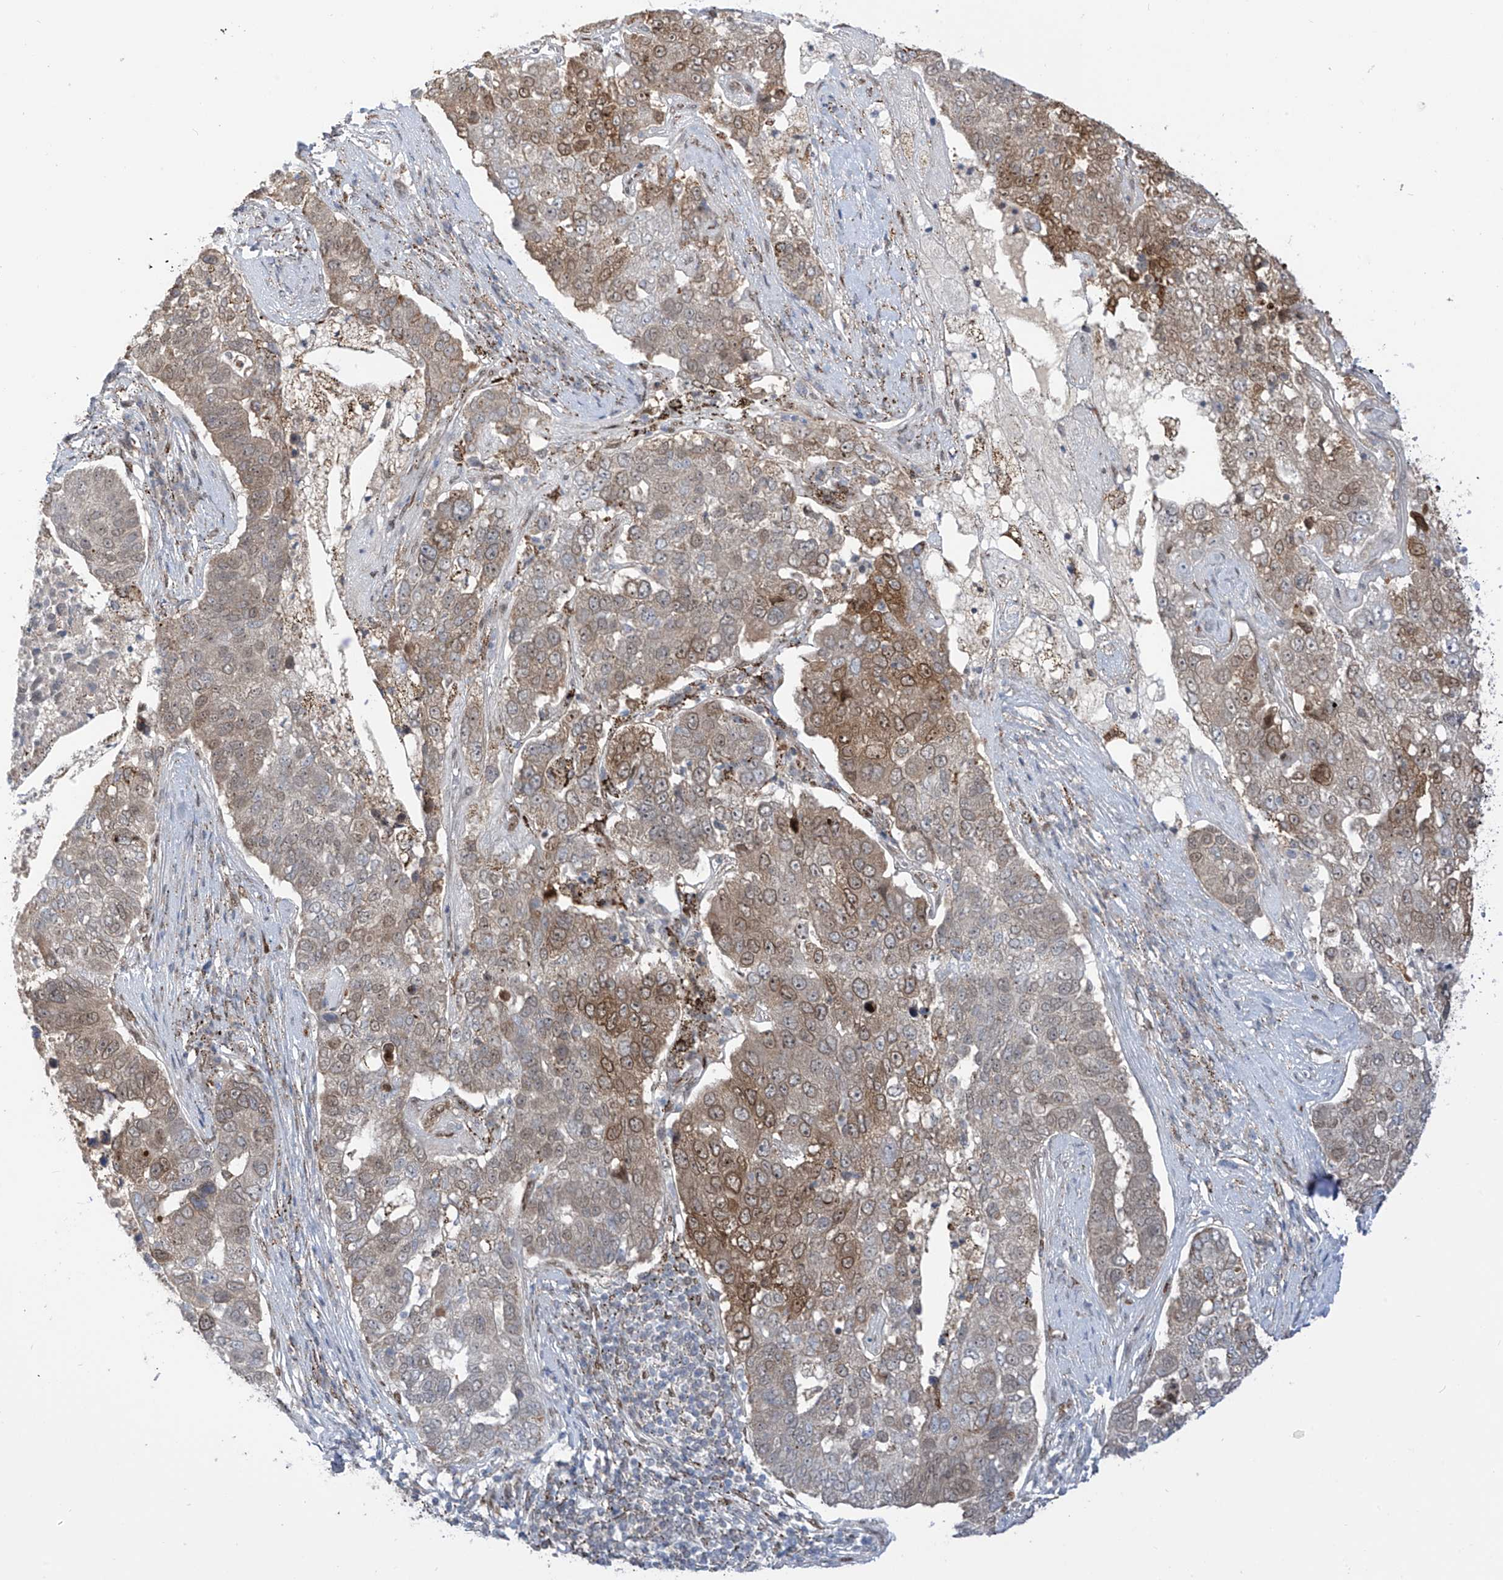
{"staining": {"intensity": "moderate", "quantity": "25%-75%", "location": "cytoplasmic/membranous,nuclear"}, "tissue": "pancreatic cancer", "cell_type": "Tumor cells", "image_type": "cancer", "snomed": [{"axis": "morphology", "description": "Adenocarcinoma, NOS"}, {"axis": "topography", "description": "Pancreas"}], "caption": "This micrograph demonstrates pancreatic adenocarcinoma stained with IHC to label a protein in brown. The cytoplasmic/membranous and nuclear of tumor cells show moderate positivity for the protein. Nuclei are counter-stained blue.", "gene": "PM20D2", "patient": {"sex": "female", "age": 61}}